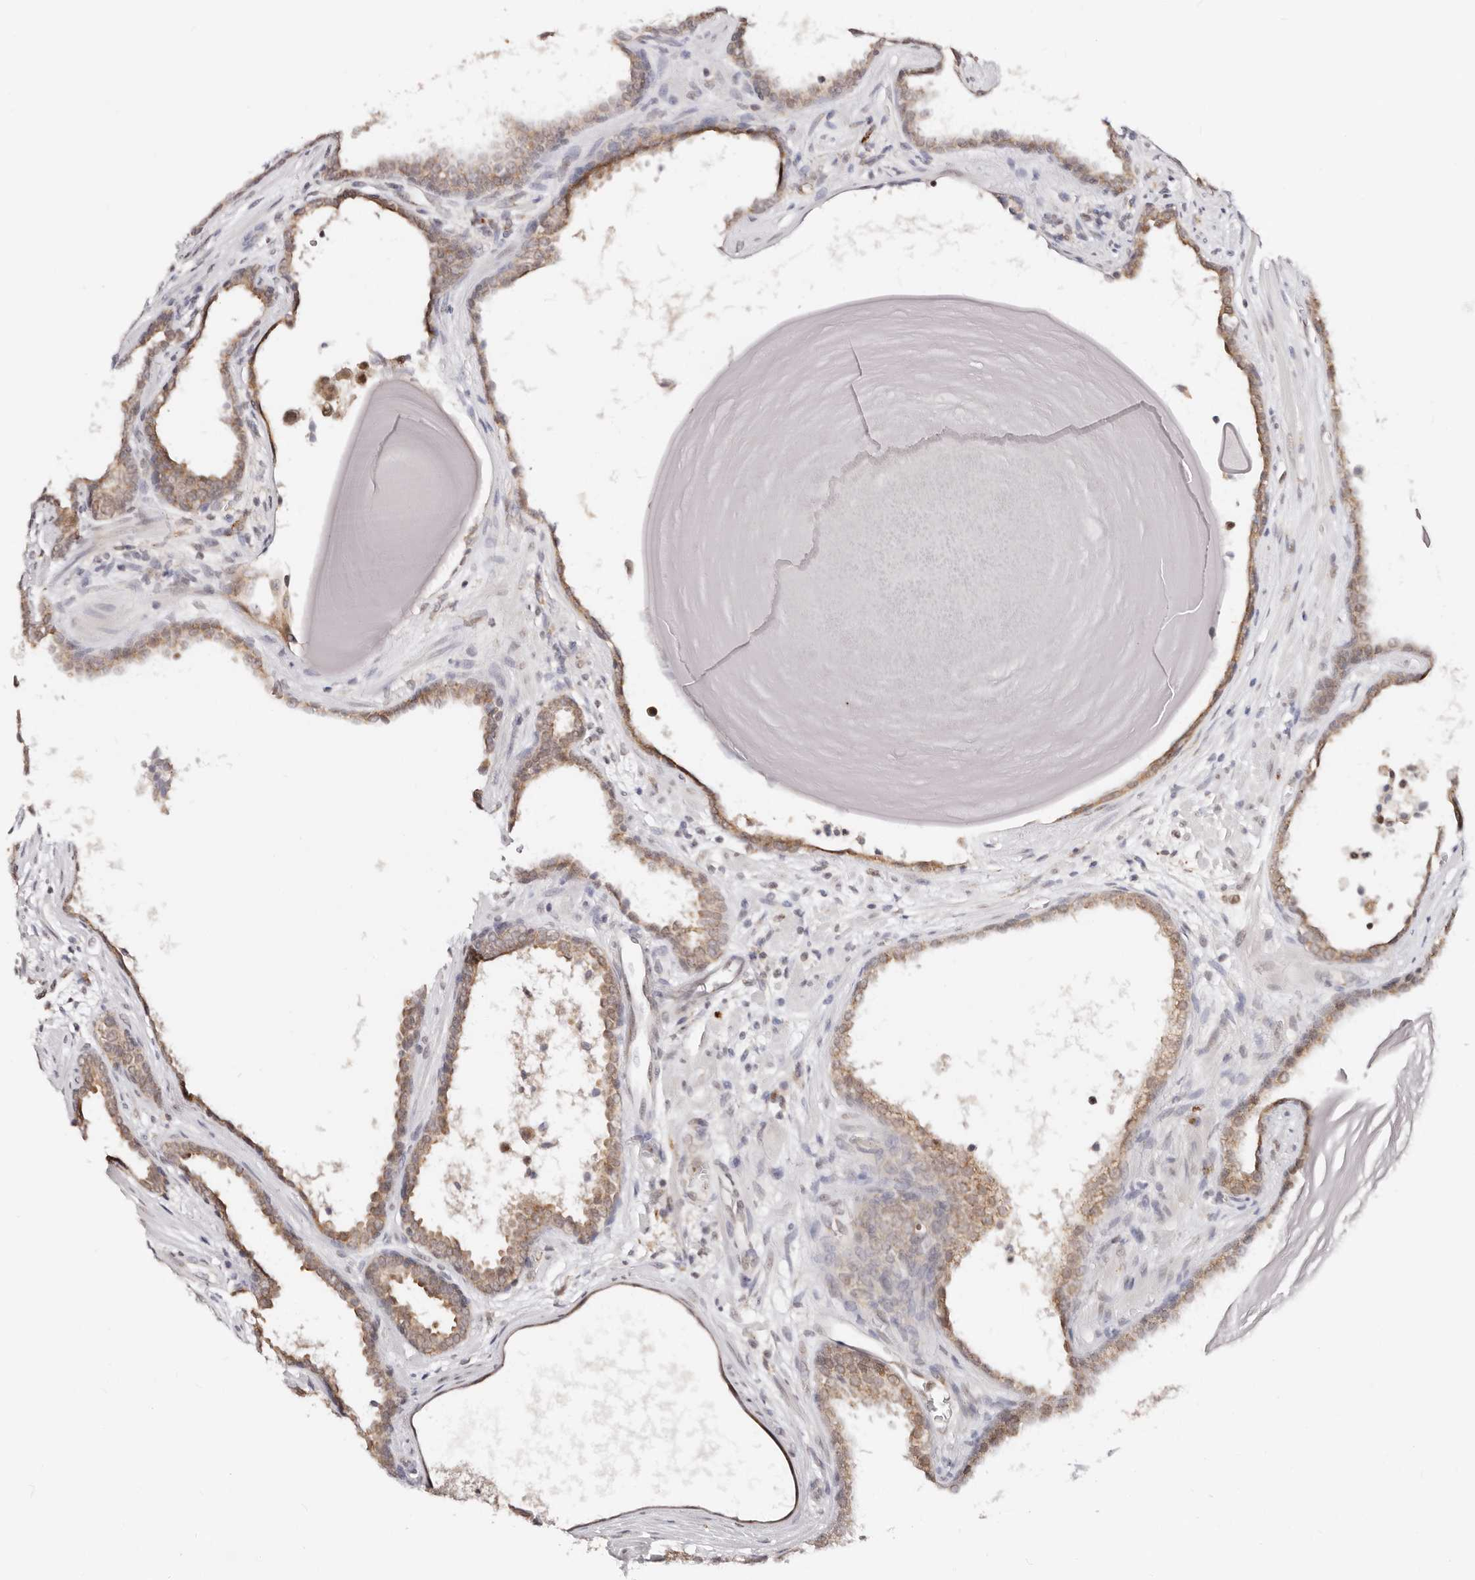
{"staining": {"intensity": "moderate", "quantity": ">75%", "location": "cytoplasmic/membranous"}, "tissue": "prostate cancer", "cell_type": "Tumor cells", "image_type": "cancer", "snomed": [{"axis": "morphology", "description": "Adenocarcinoma, High grade"}, {"axis": "topography", "description": "Prostate"}], "caption": "High-power microscopy captured an IHC photomicrograph of adenocarcinoma (high-grade) (prostate), revealing moderate cytoplasmic/membranous positivity in approximately >75% of tumor cells.", "gene": "VIPAS39", "patient": {"sex": "male", "age": 62}}